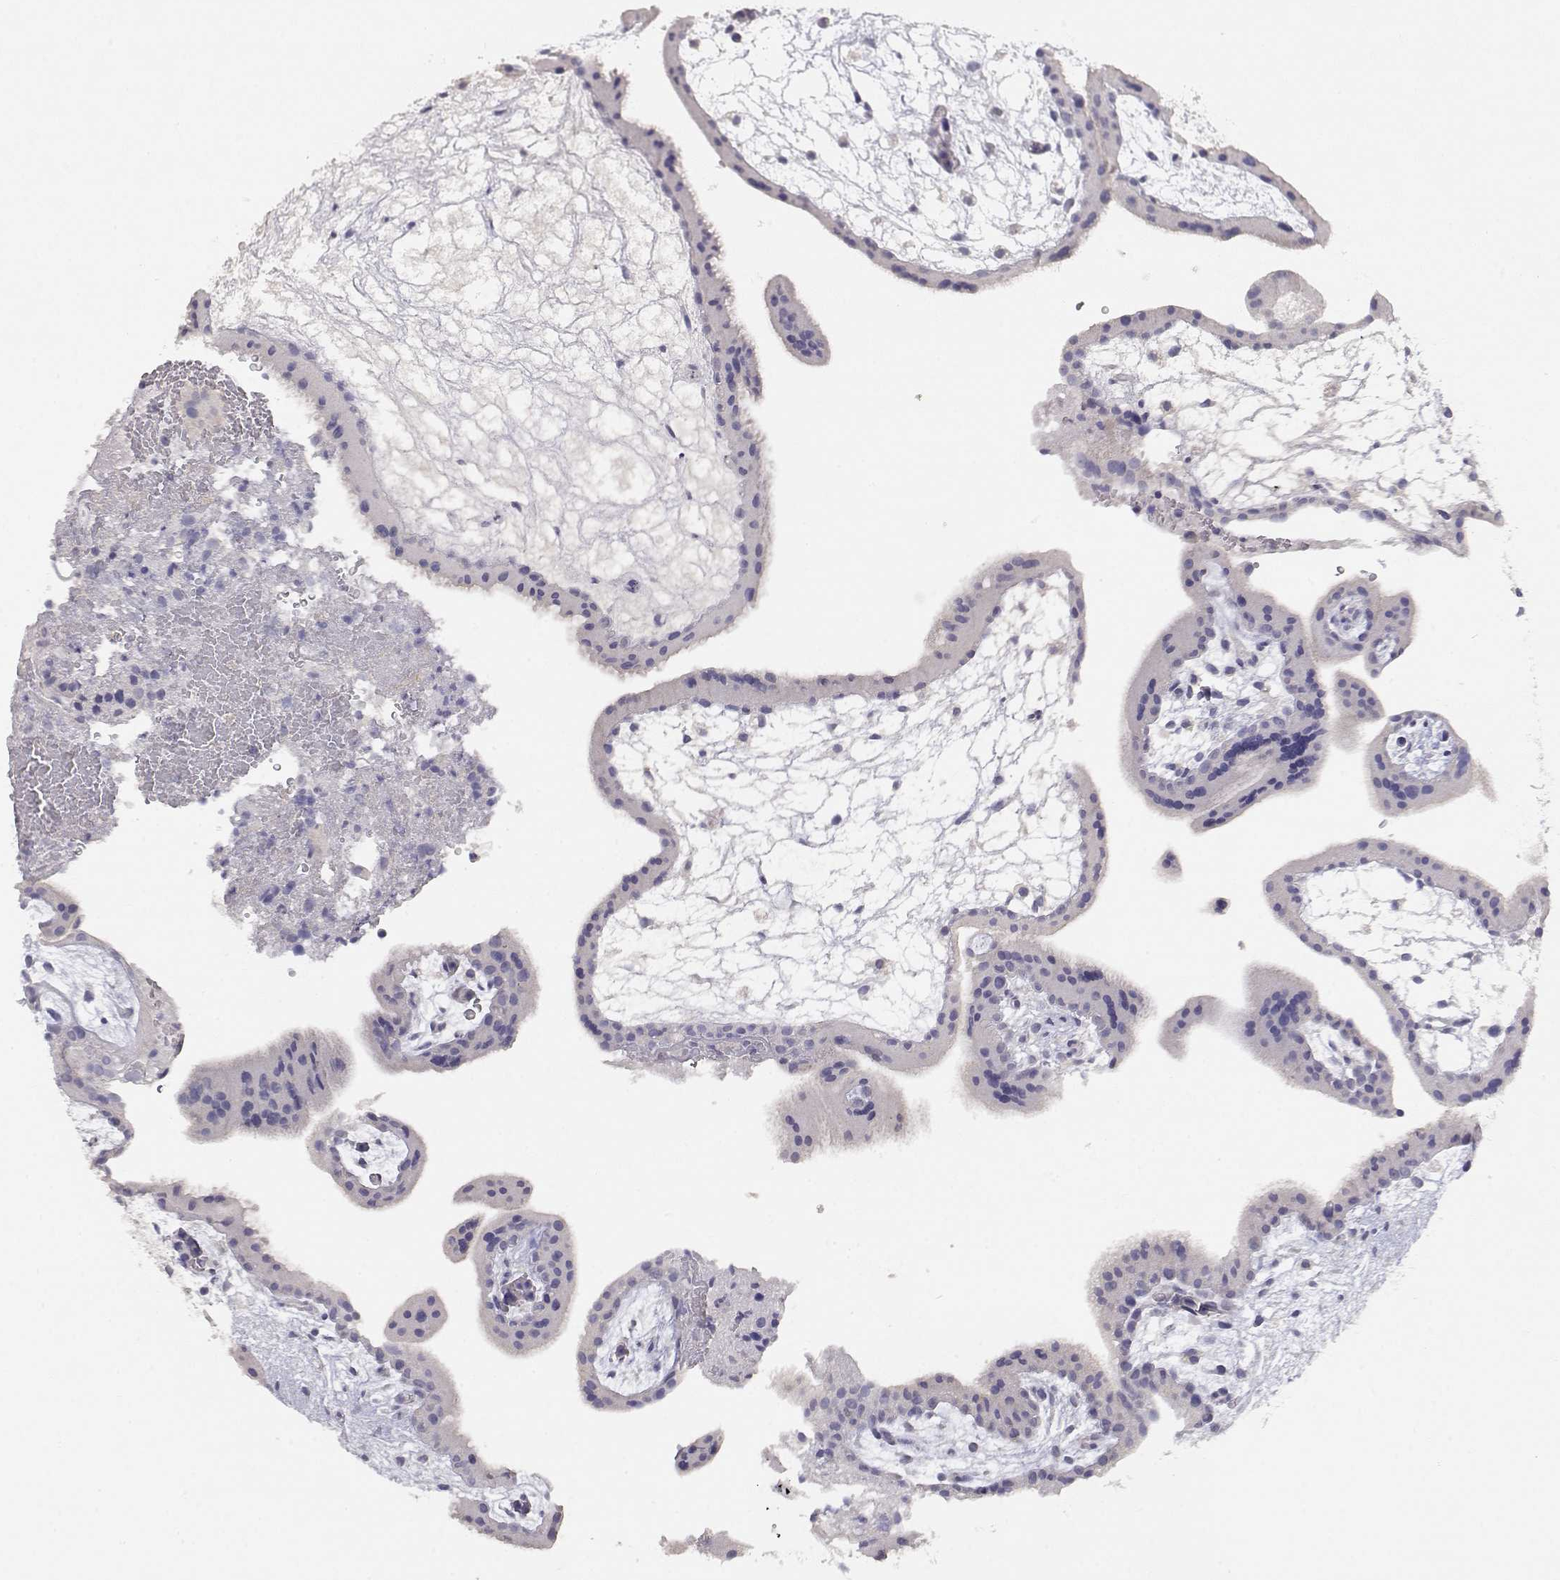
{"staining": {"intensity": "negative", "quantity": "none", "location": "none"}, "tissue": "placenta", "cell_type": "Decidual cells", "image_type": "normal", "snomed": [{"axis": "morphology", "description": "Normal tissue, NOS"}, {"axis": "topography", "description": "Placenta"}], "caption": "High power microscopy image of an immunohistochemistry (IHC) micrograph of normal placenta, revealing no significant staining in decidual cells.", "gene": "ADA", "patient": {"sex": "female", "age": 19}}